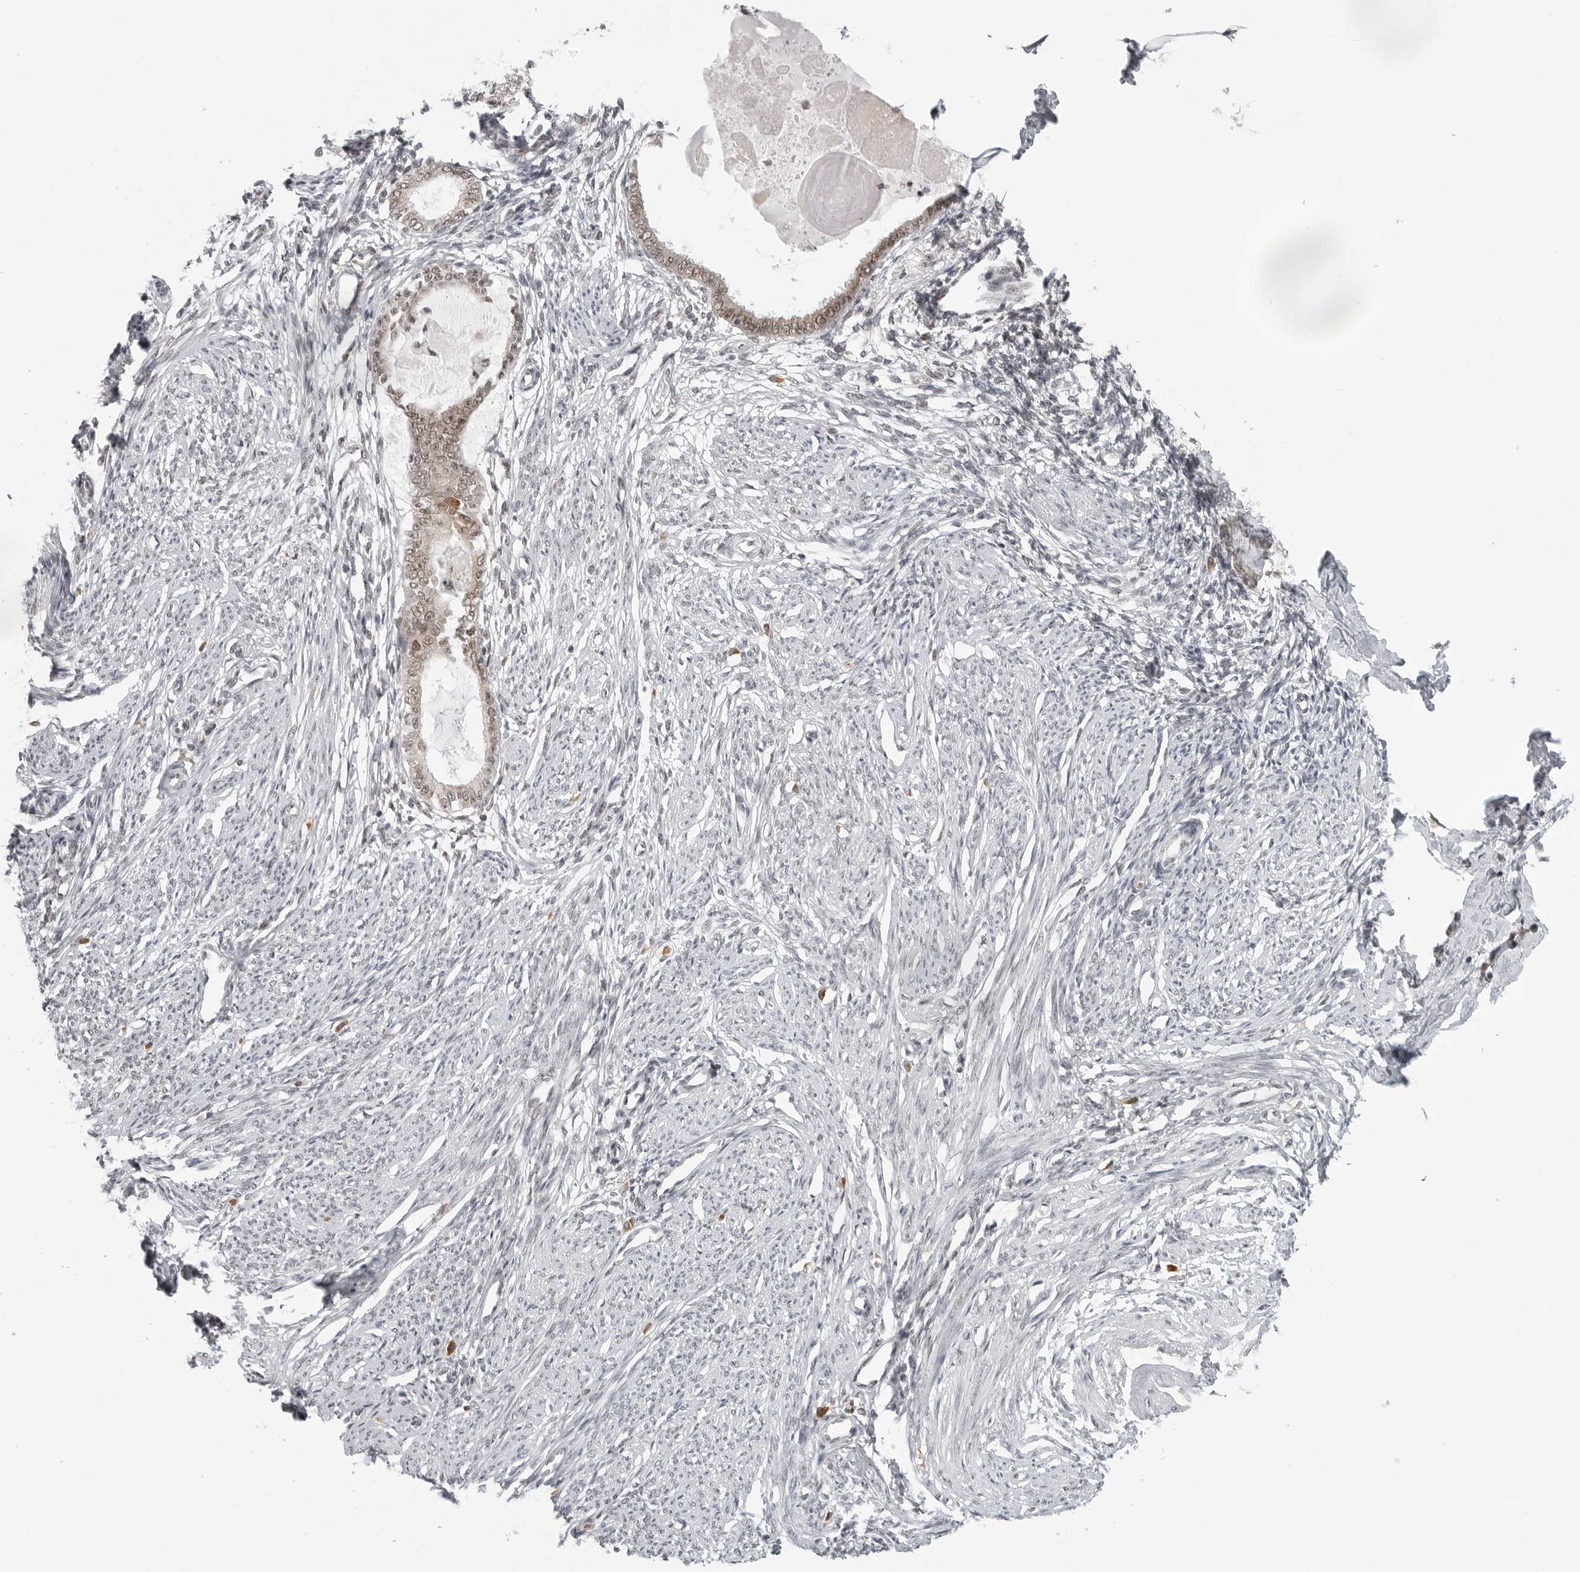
{"staining": {"intensity": "negative", "quantity": "none", "location": "none"}, "tissue": "endometrium", "cell_type": "Cells in endometrial stroma", "image_type": "normal", "snomed": [{"axis": "morphology", "description": "Normal tissue, NOS"}, {"axis": "topography", "description": "Endometrium"}], "caption": "IHC image of normal endometrium: human endometrium stained with DAB exhibits no significant protein expression in cells in endometrial stroma.", "gene": "PRDM10", "patient": {"sex": "female", "age": 56}}